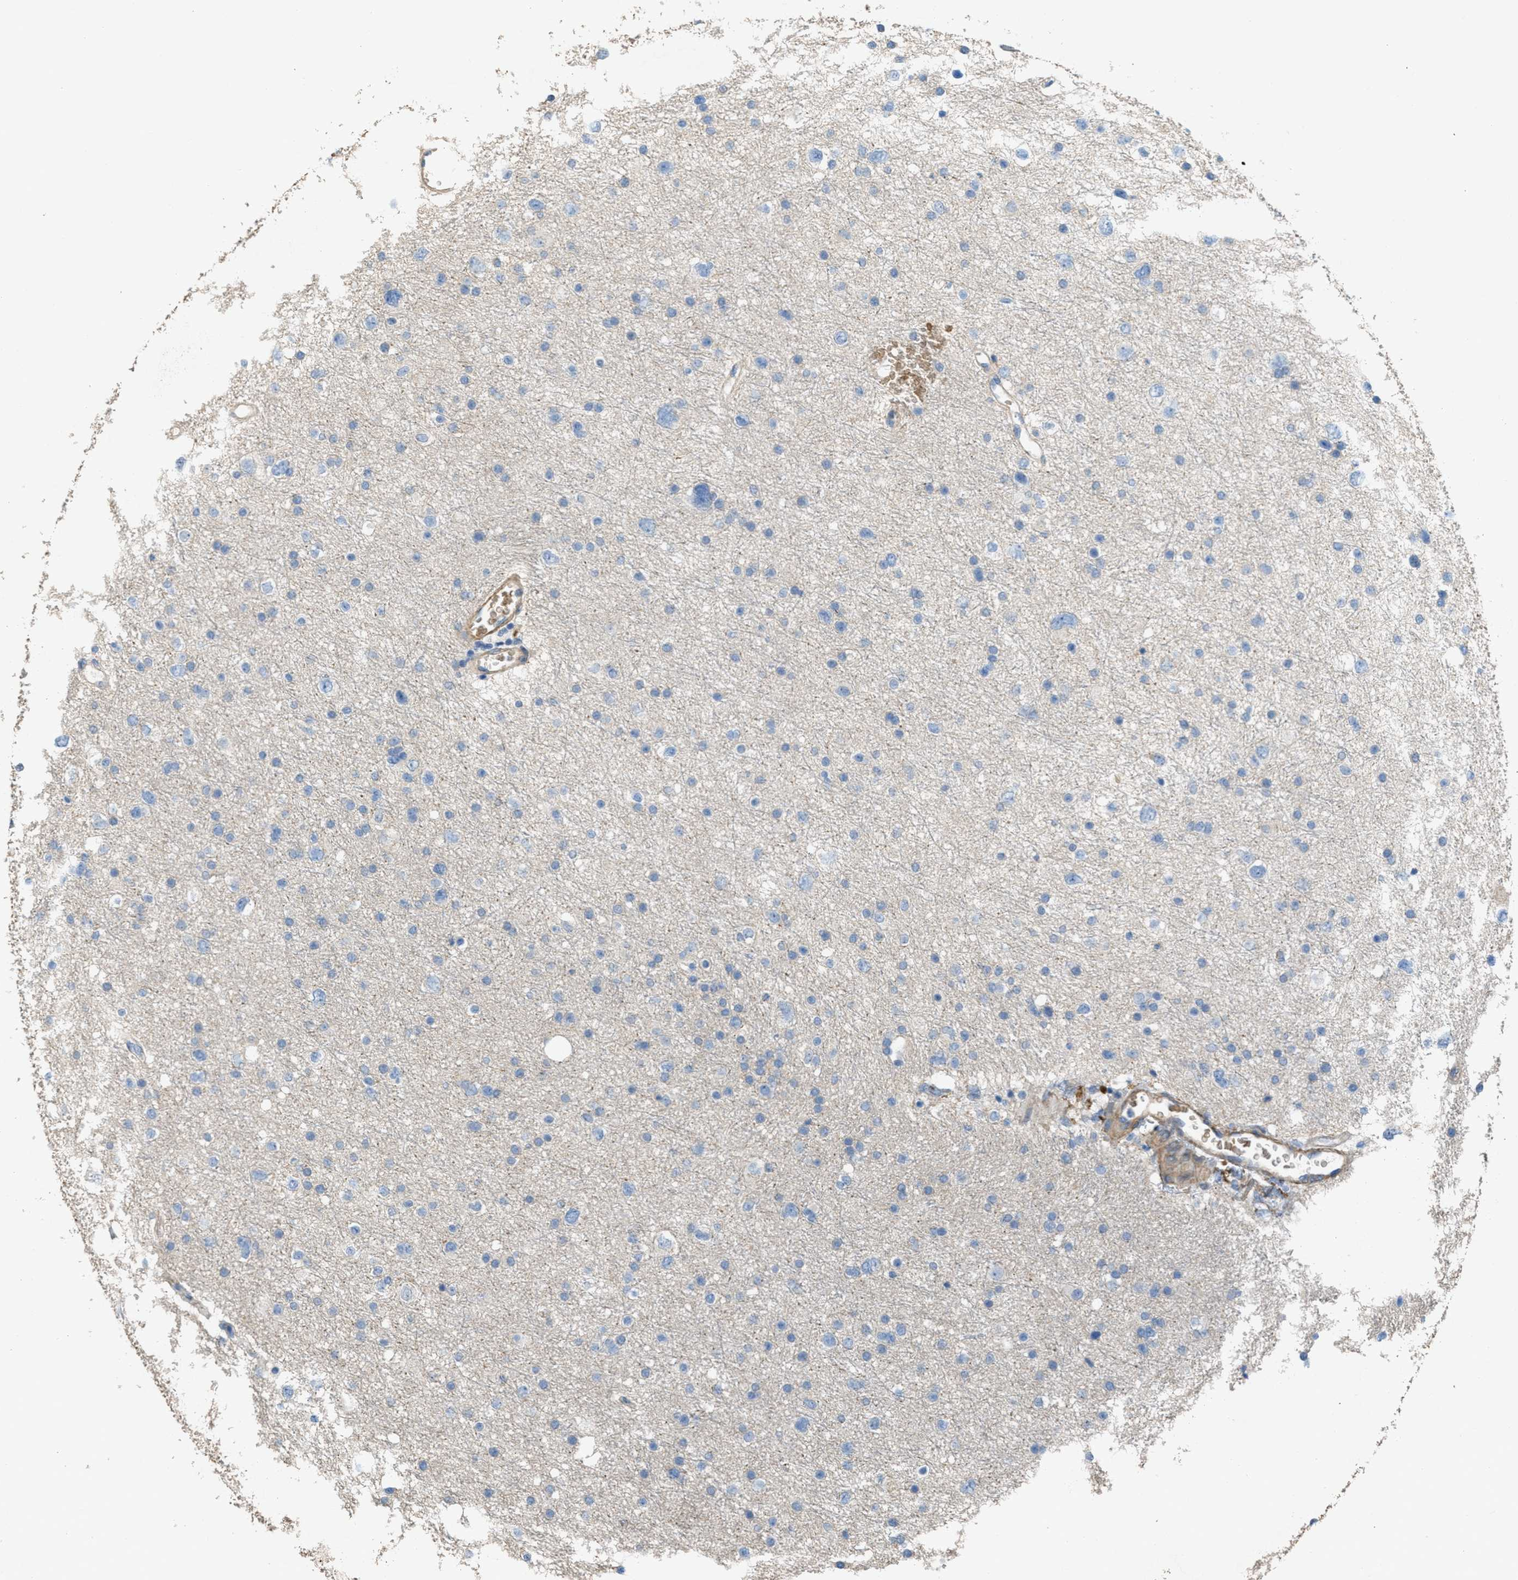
{"staining": {"intensity": "negative", "quantity": "none", "location": "none"}, "tissue": "glioma", "cell_type": "Tumor cells", "image_type": "cancer", "snomed": [{"axis": "morphology", "description": "Glioma, malignant, Low grade"}, {"axis": "topography", "description": "Brain"}], "caption": "Immunohistochemical staining of human glioma shows no significant expression in tumor cells.", "gene": "MRS2", "patient": {"sex": "female", "age": 37}}